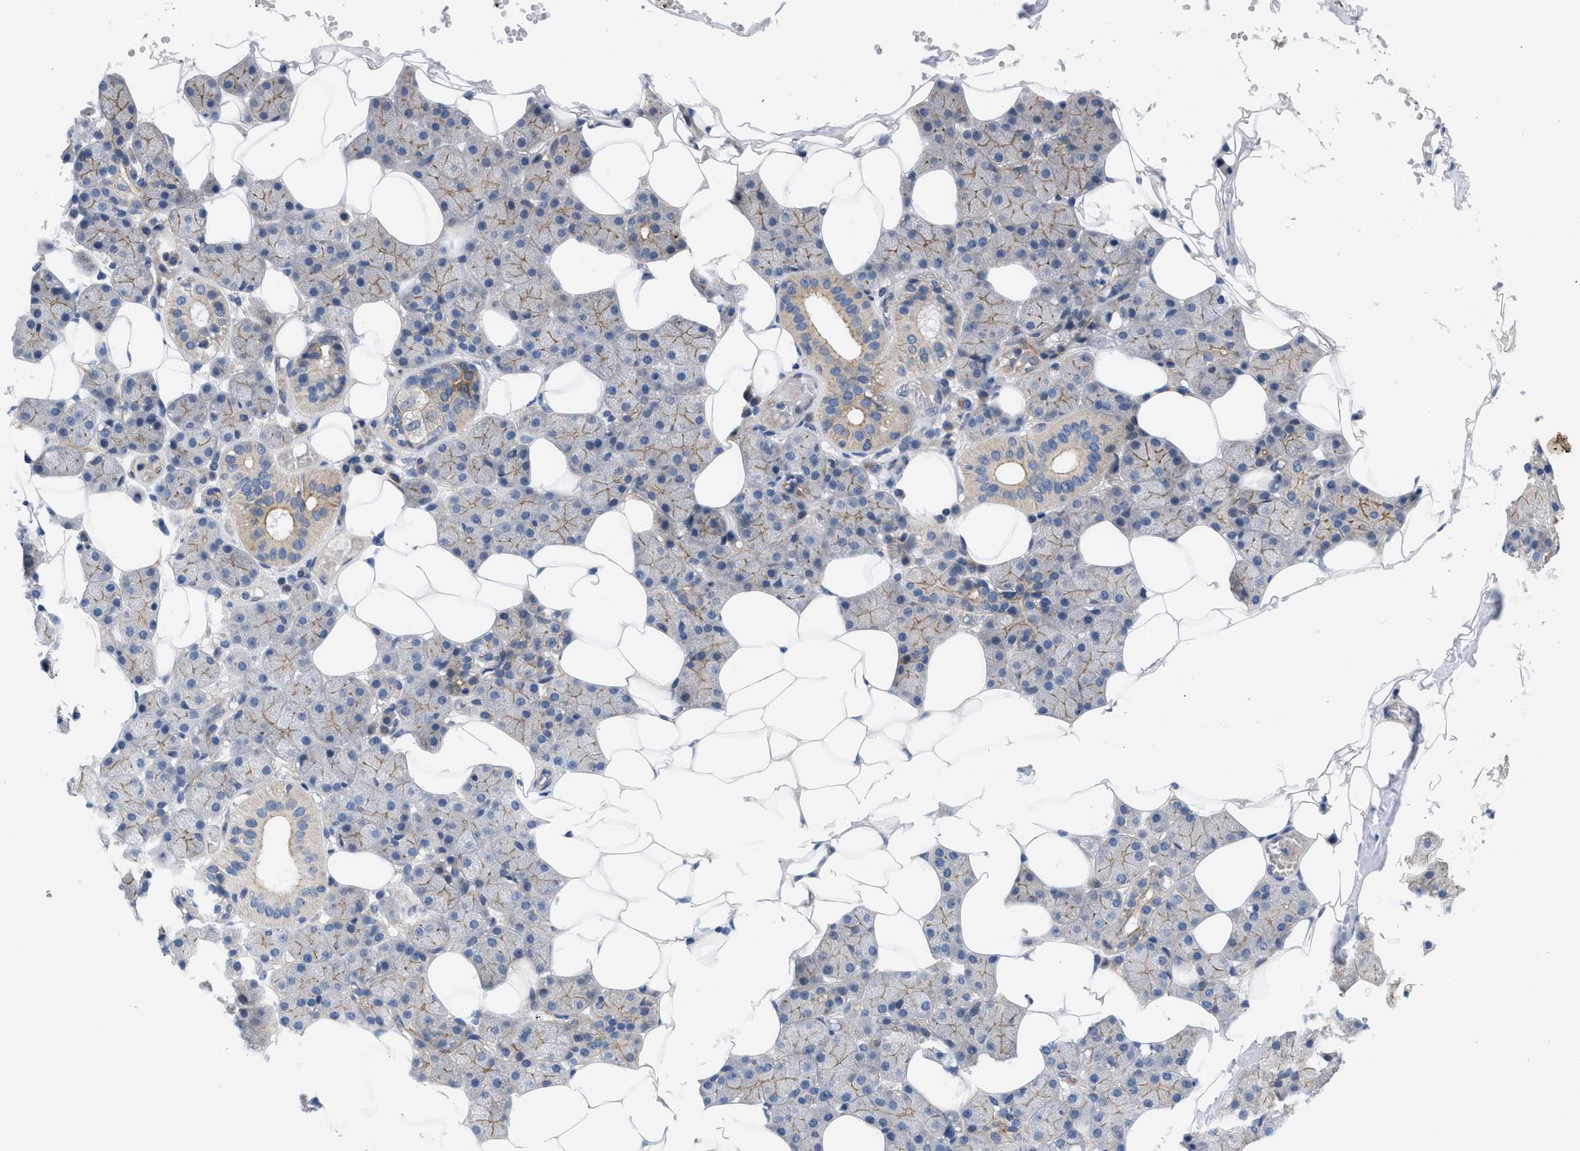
{"staining": {"intensity": "moderate", "quantity": "<25%", "location": "cytoplasmic/membranous"}, "tissue": "salivary gland", "cell_type": "Glandular cells", "image_type": "normal", "snomed": [{"axis": "morphology", "description": "Normal tissue, NOS"}, {"axis": "topography", "description": "Salivary gland"}], "caption": "Human salivary gland stained with a brown dye exhibits moderate cytoplasmic/membranous positive positivity in approximately <25% of glandular cells.", "gene": "NDEL1", "patient": {"sex": "female", "age": 33}}